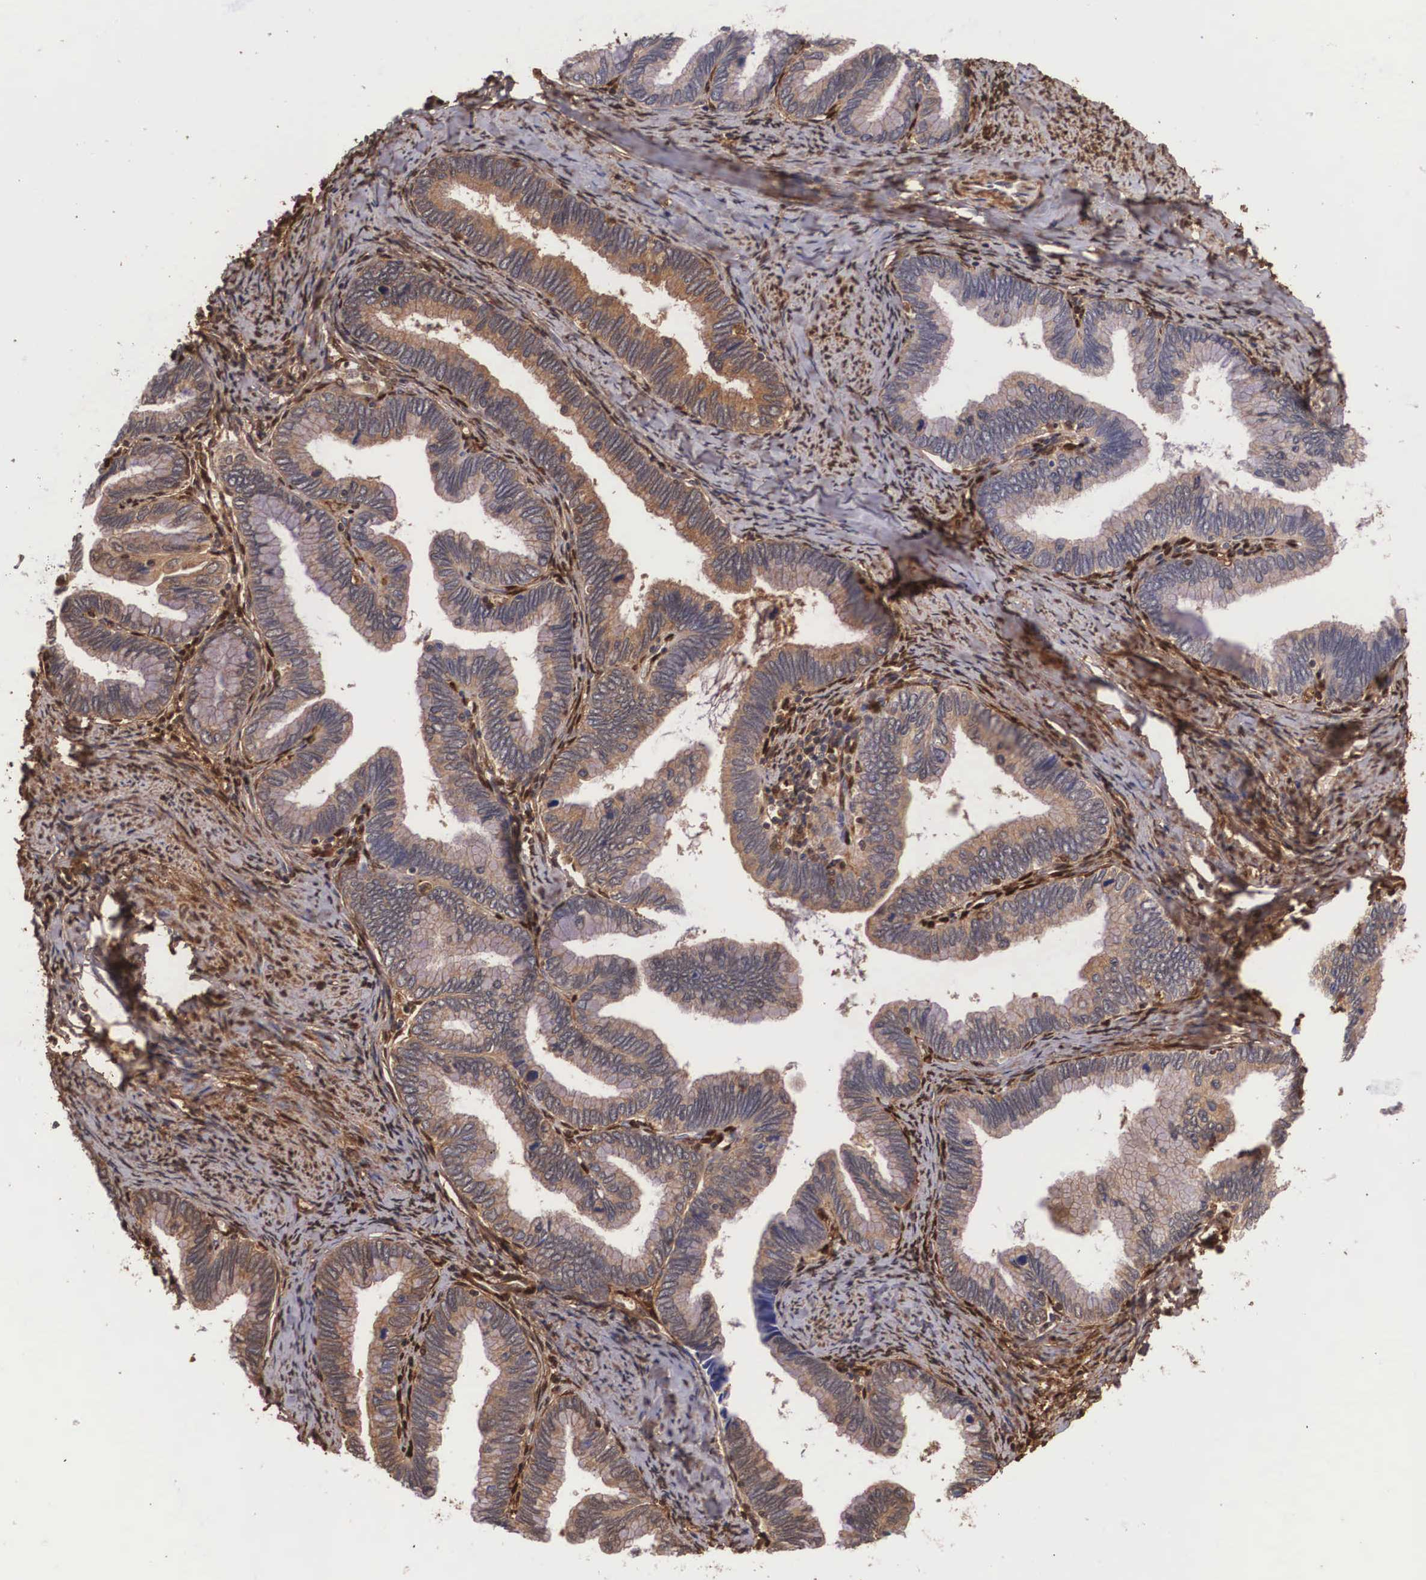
{"staining": {"intensity": "moderate", "quantity": "25%-75%", "location": "cytoplasmic/membranous"}, "tissue": "cervical cancer", "cell_type": "Tumor cells", "image_type": "cancer", "snomed": [{"axis": "morphology", "description": "Adenocarcinoma, NOS"}, {"axis": "topography", "description": "Cervix"}], "caption": "Adenocarcinoma (cervical) stained for a protein (brown) exhibits moderate cytoplasmic/membranous positive positivity in about 25%-75% of tumor cells.", "gene": "LGALS1", "patient": {"sex": "female", "age": 49}}